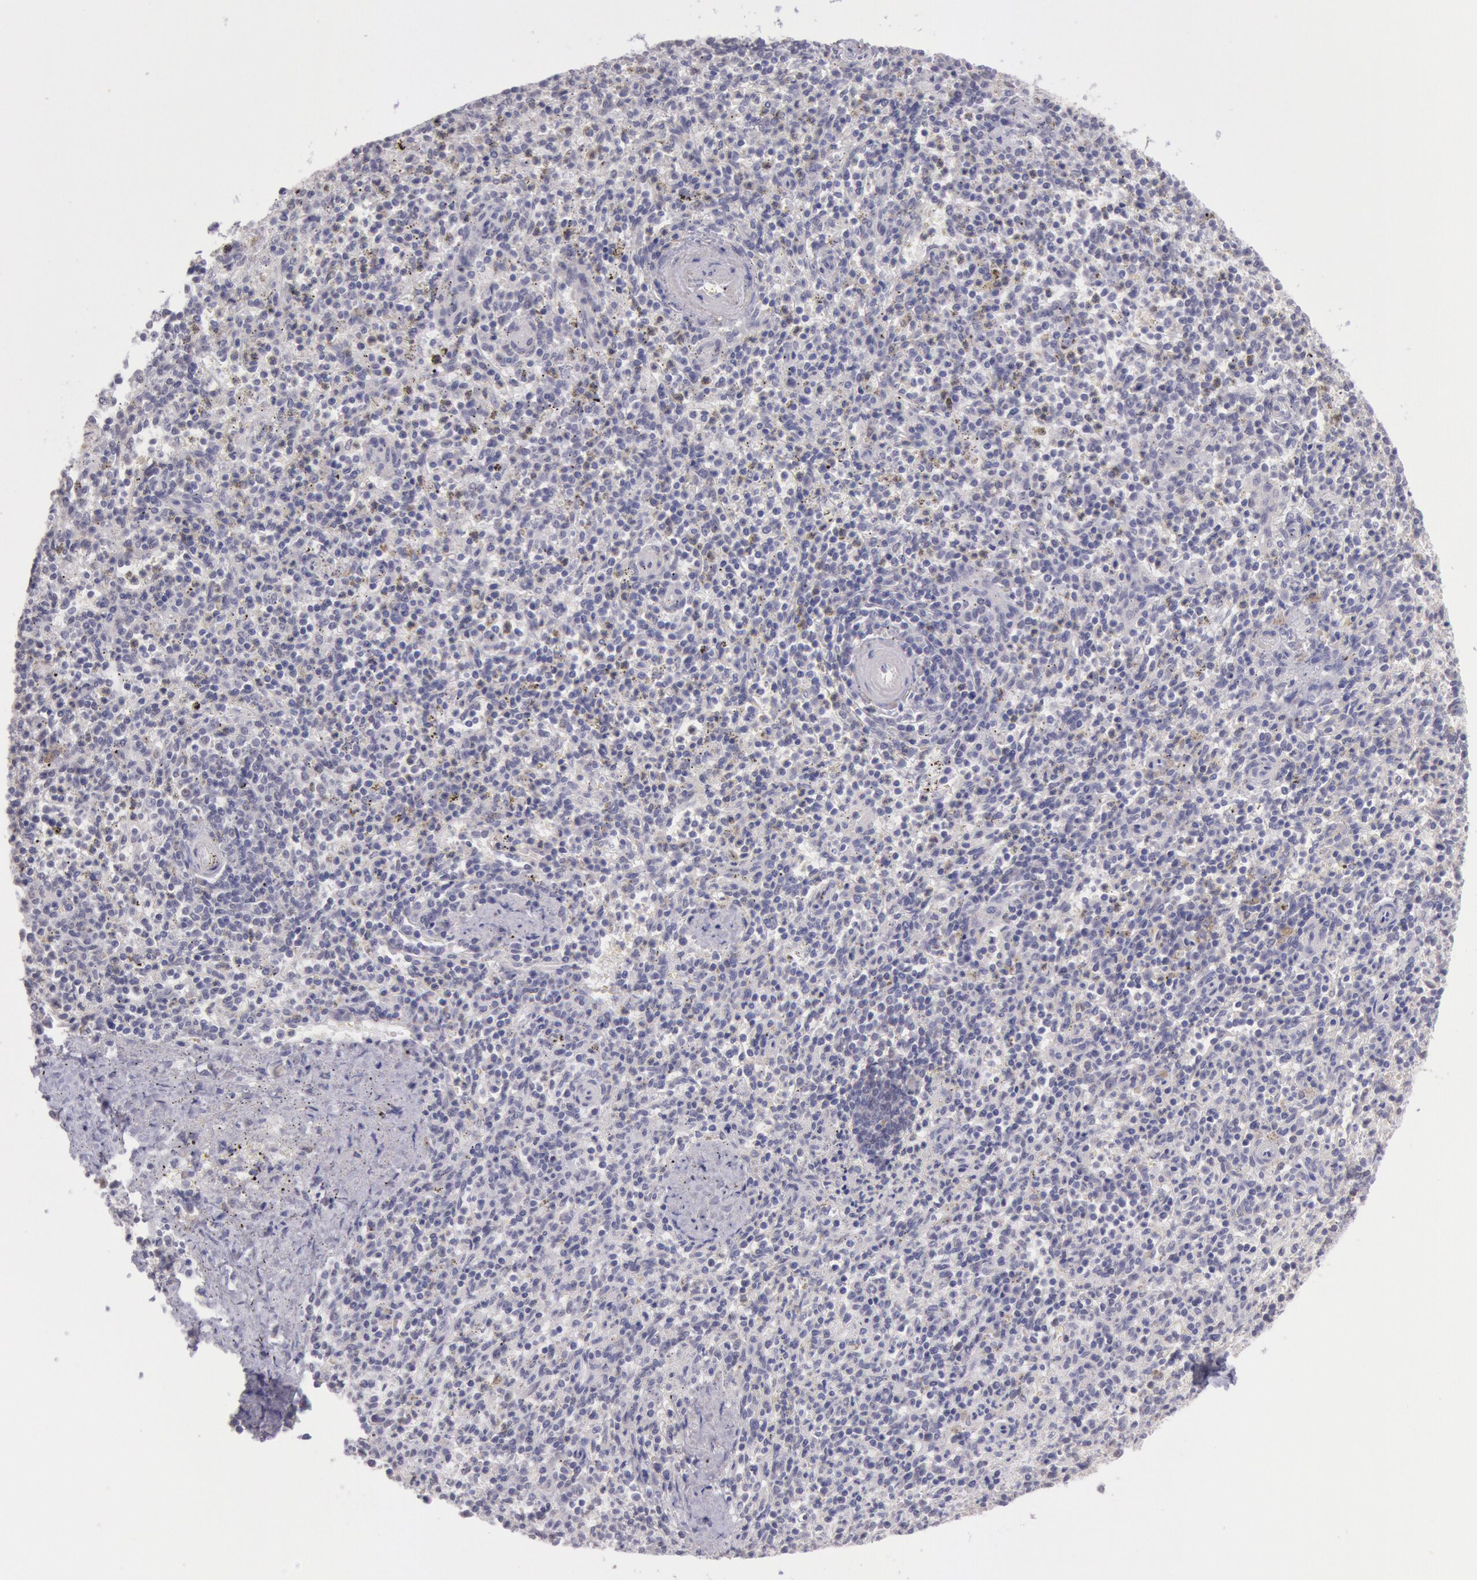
{"staining": {"intensity": "weak", "quantity": "25%-75%", "location": "cytoplasmic/membranous"}, "tissue": "spleen", "cell_type": "Cells in red pulp", "image_type": "normal", "snomed": [{"axis": "morphology", "description": "Normal tissue, NOS"}, {"axis": "topography", "description": "Spleen"}], "caption": "Unremarkable spleen was stained to show a protein in brown. There is low levels of weak cytoplasmic/membranous positivity in about 25%-75% of cells in red pulp. (DAB (3,3'-diaminobenzidine) IHC, brown staining for protein, blue staining for nuclei).", "gene": "FRMD6", "patient": {"sex": "male", "age": 72}}